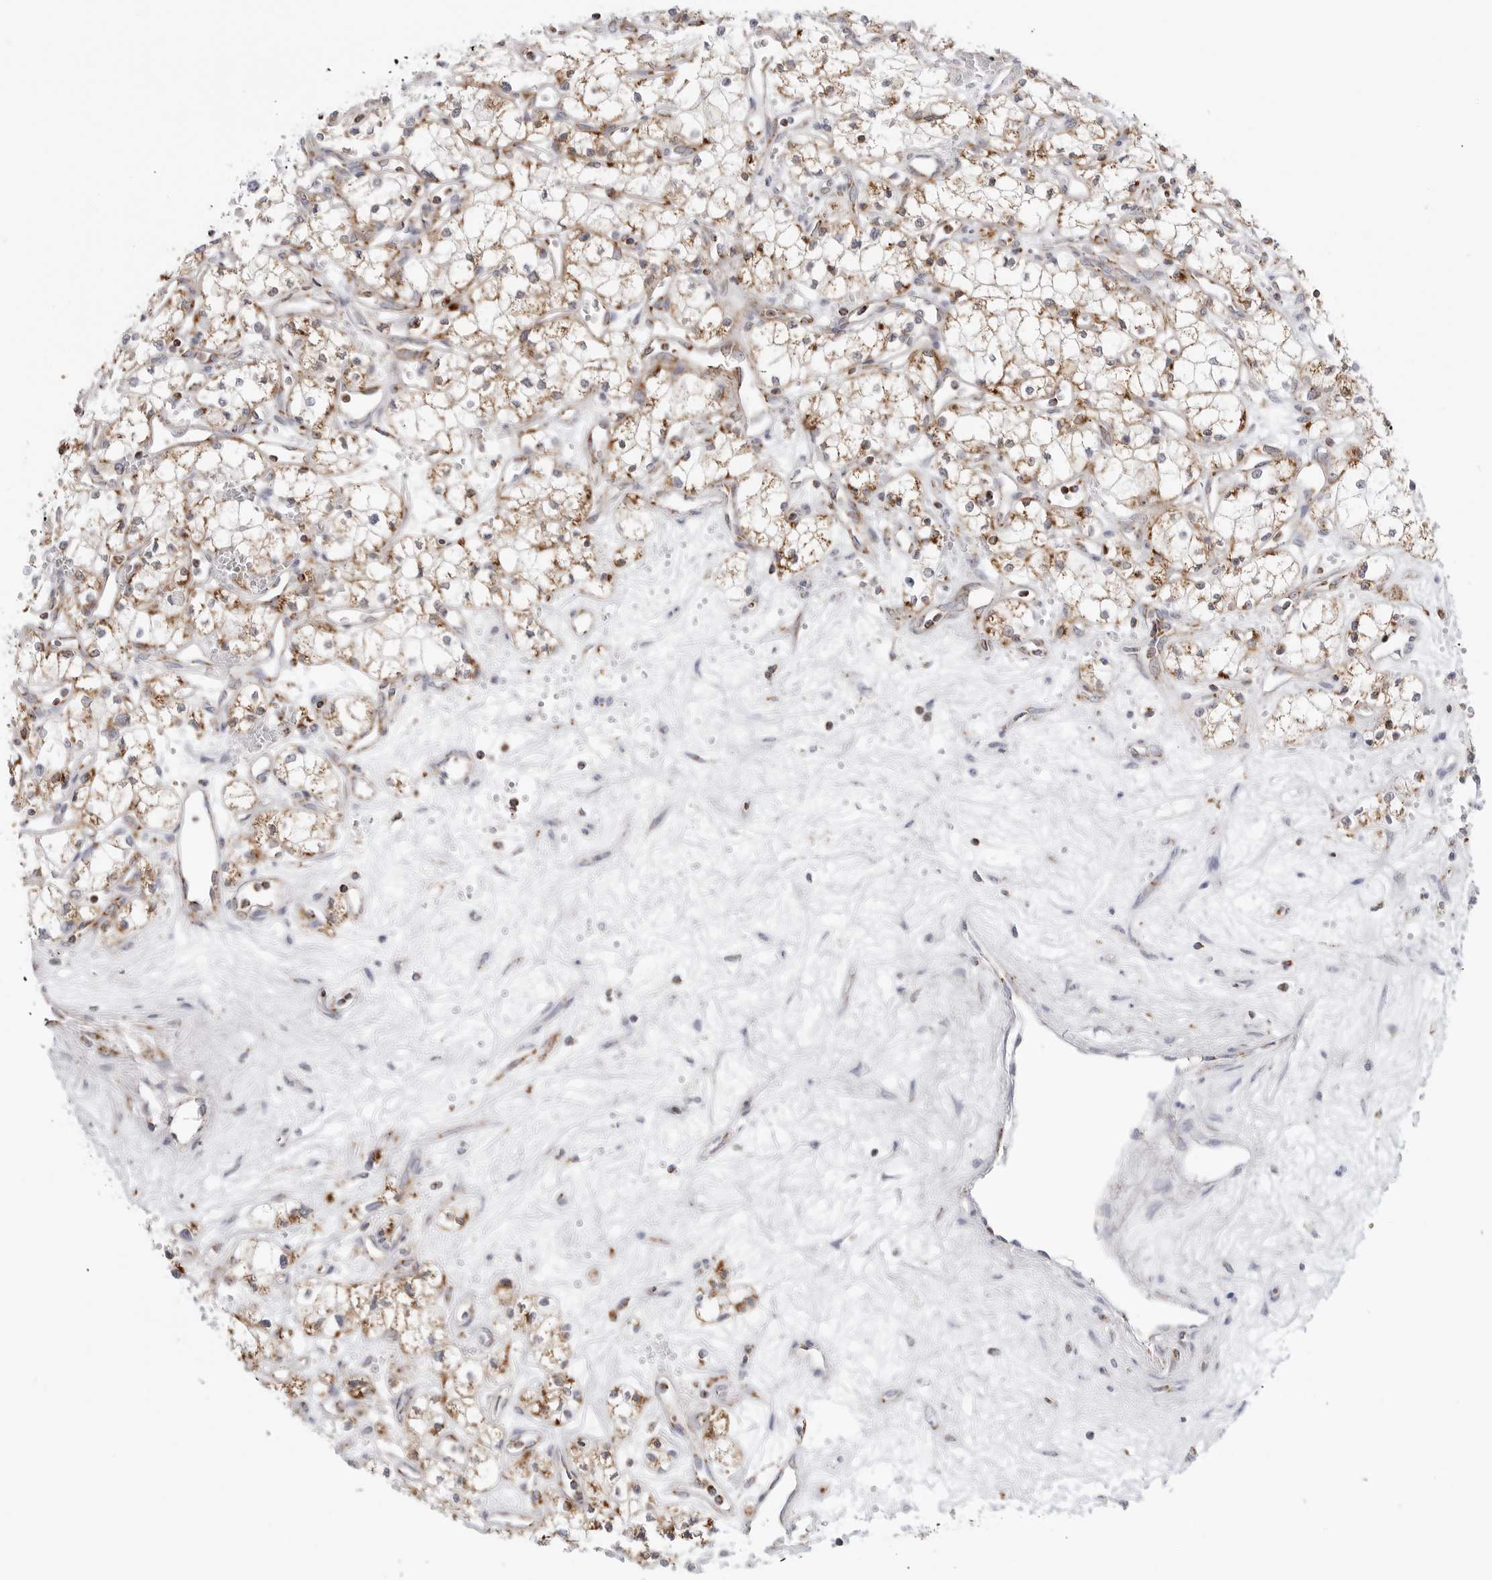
{"staining": {"intensity": "weak", "quantity": "25%-75%", "location": "cytoplasmic/membranous"}, "tissue": "renal cancer", "cell_type": "Tumor cells", "image_type": "cancer", "snomed": [{"axis": "morphology", "description": "Adenocarcinoma, NOS"}, {"axis": "topography", "description": "Kidney"}], "caption": "Immunohistochemical staining of renal cancer demonstrates low levels of weak cytoplasmic/membranous expression in about 25%-75% of tumor cells.", "gene": "ATP5IF1", "patient": {"sex": "male", "age": 59}}